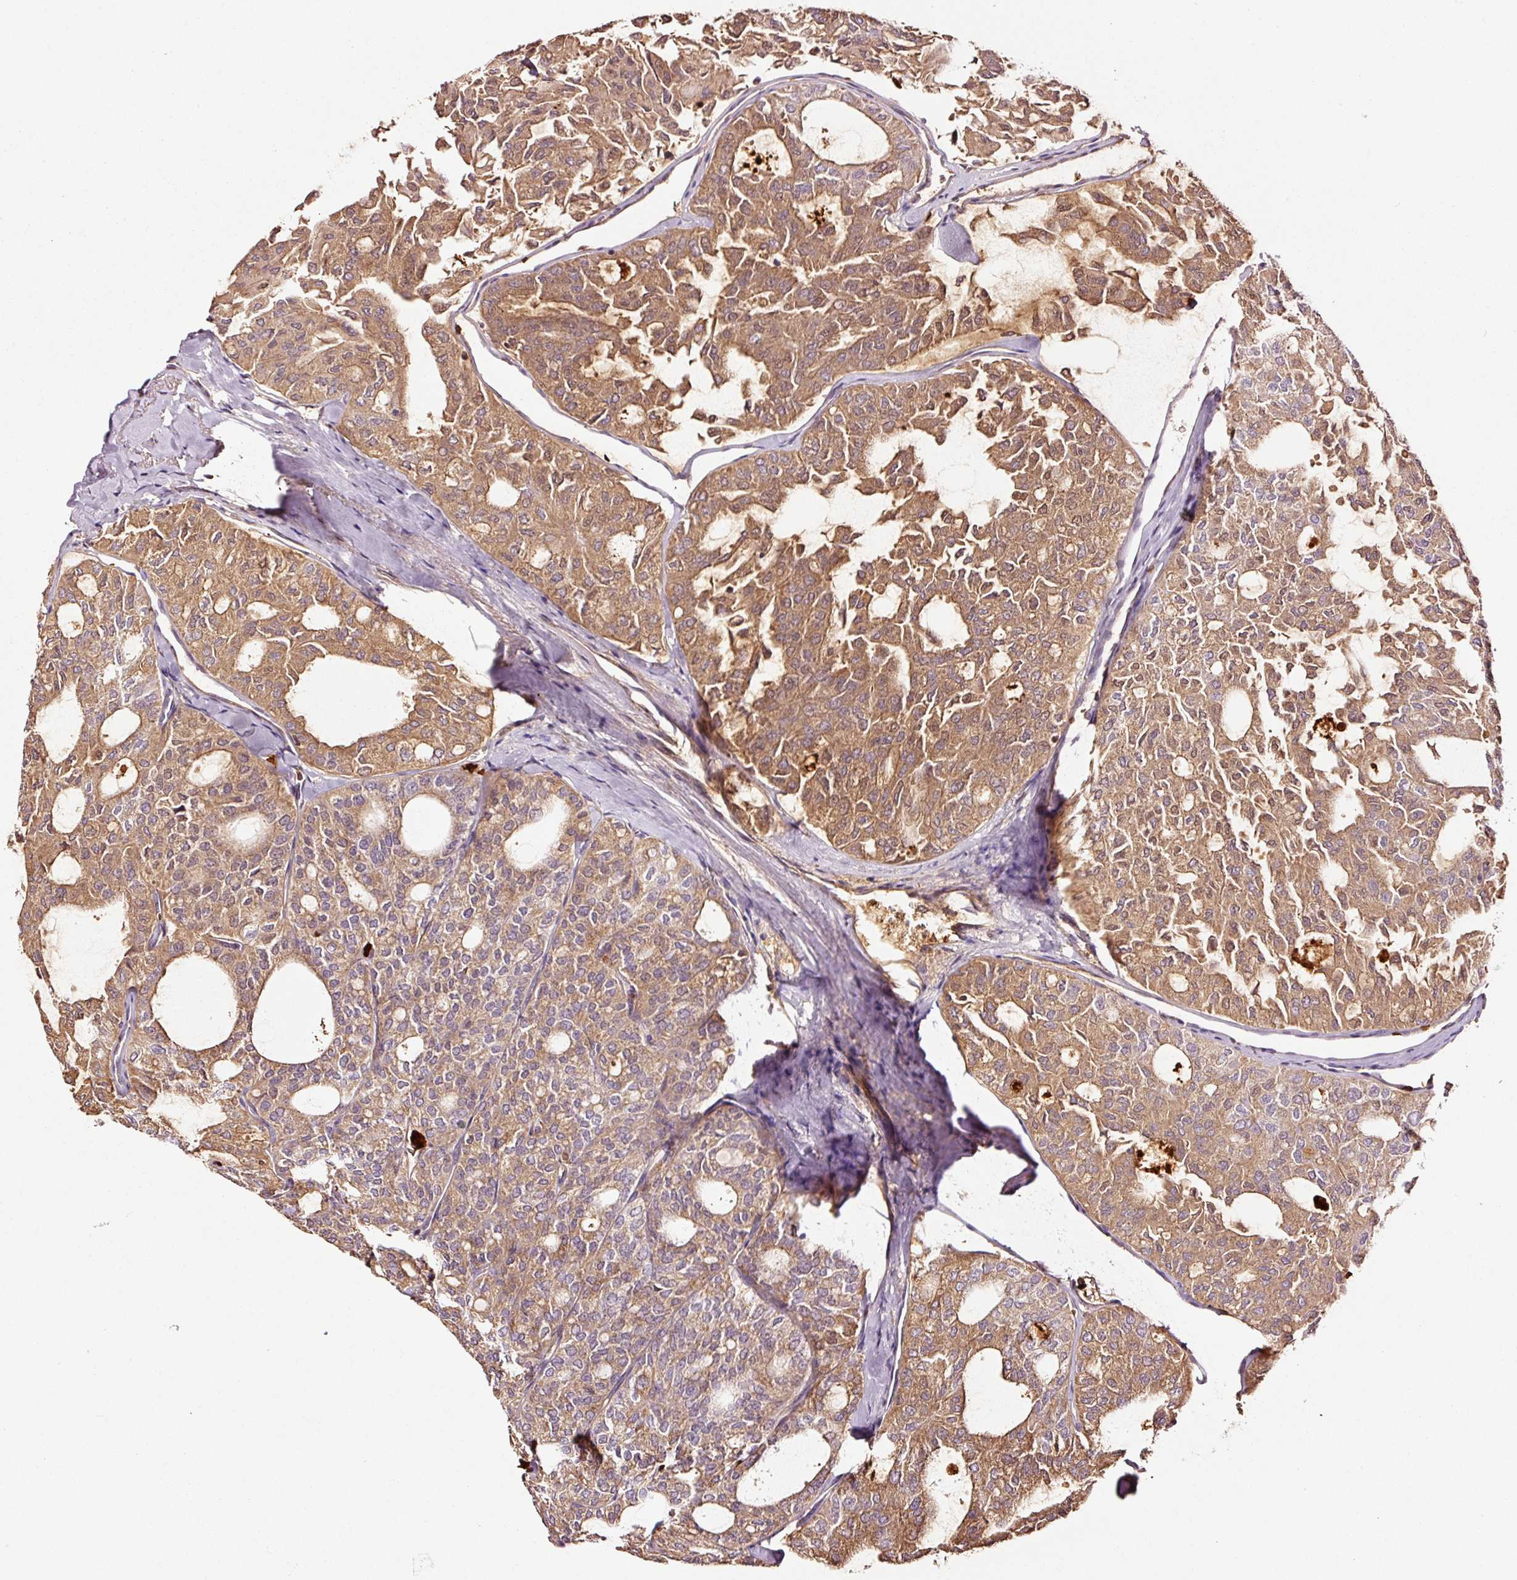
{"staining": {"intensity": "moderate", "quantity": "25%-75%", "location": "cytoplasmic/membranous"}, "tissue": "thyroid cancer", "cell_type": "Tumor cells", "image_type": "cancer", "snomed": [{"axis": "morphology", "description": "Follicular adenoma carcinoma, NOS"}, {"axis": "topography", "description": "Thyroid gland"}], "caption": "This is a photomicrograph of immunohistochemistry (IHC) staining of thyroid cancer, which shows moderate staining in the cytoplasmic/membranous of tumor cells.", "gene": "PGLYRP2", "patient": {"sex": "male", "age": 75}}